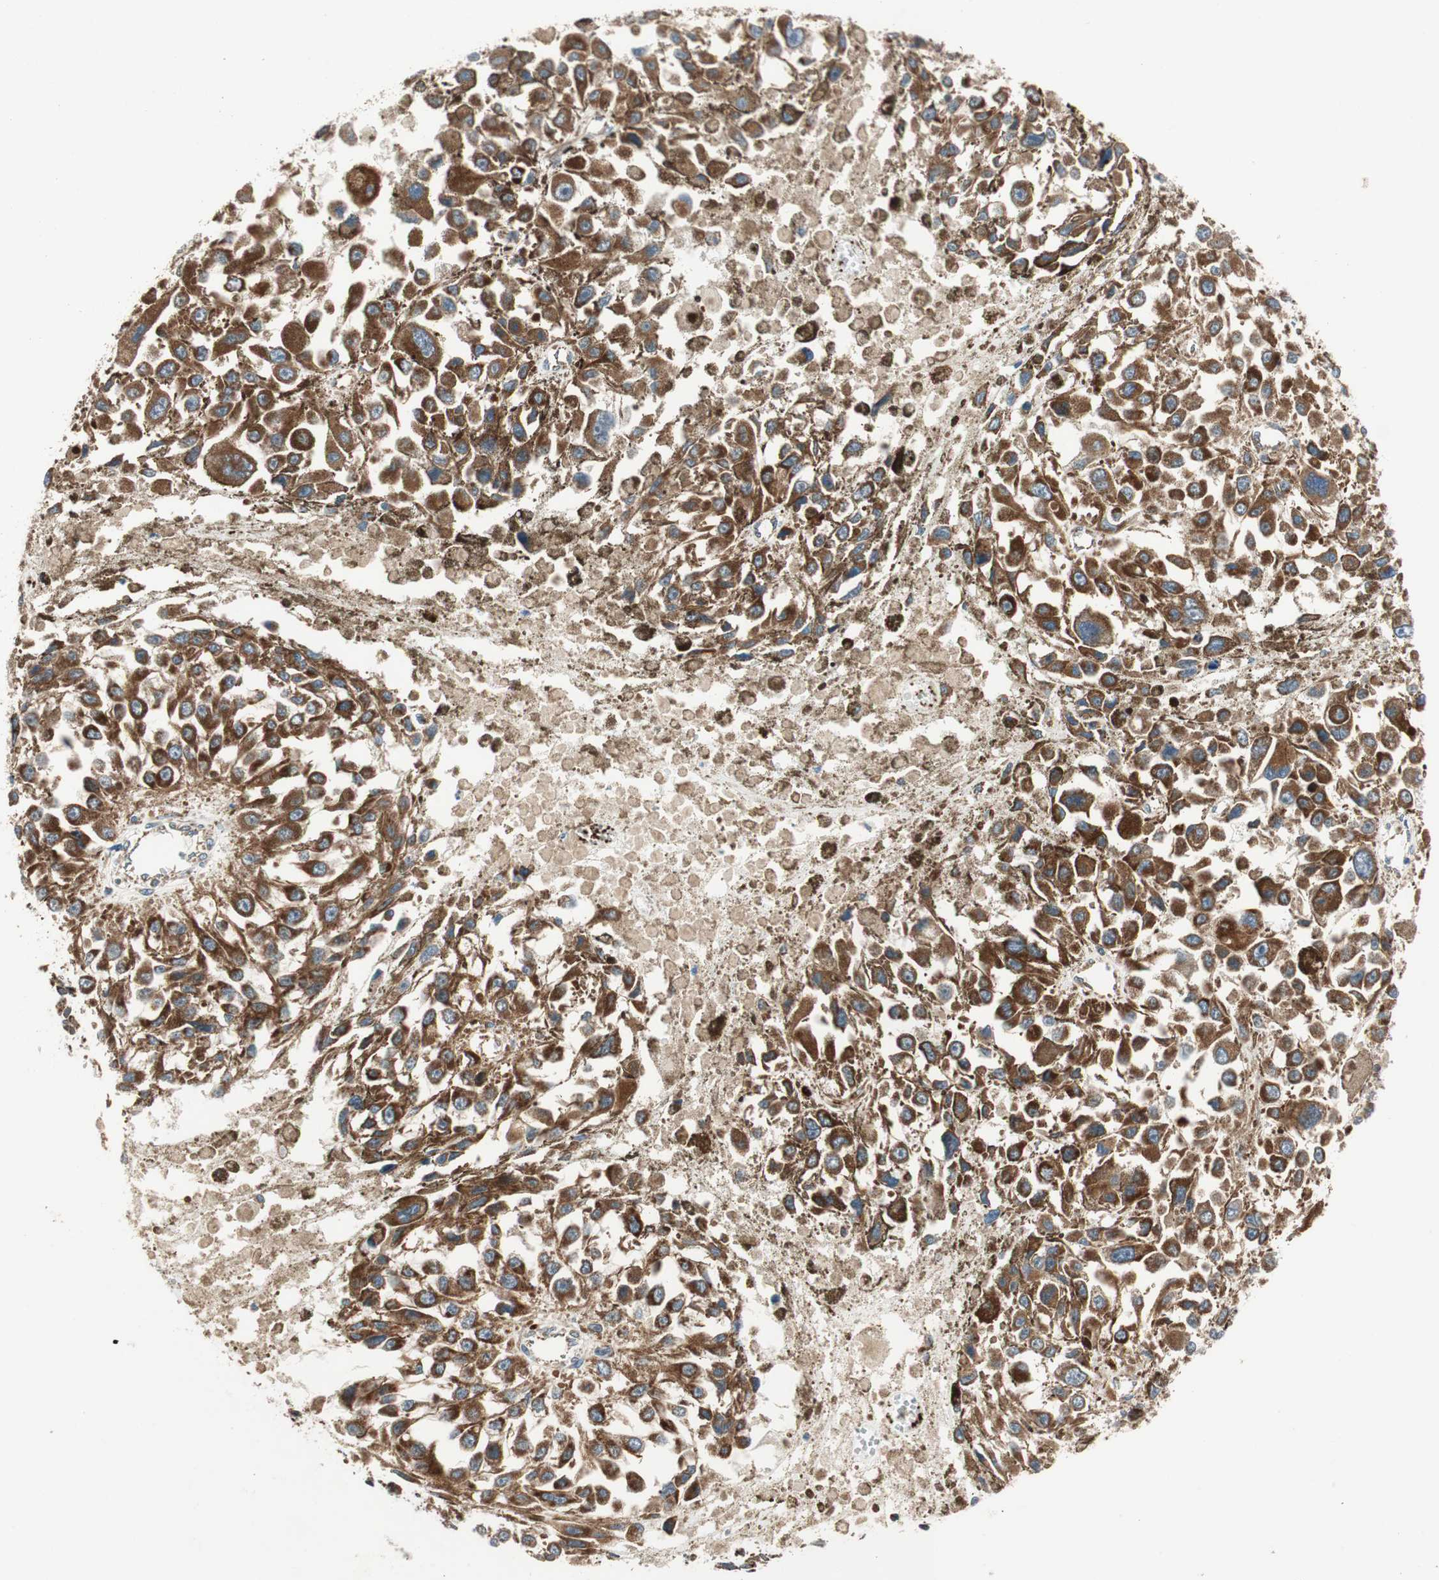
{"staining": {"intensity": "strong", "quantity": ">75%", "location": "cytoplasmic/membranous"}, "tissue": "melanoma", "cell_type": "Tumor cells", "image_type": "cancer", "snomed": [{"axis": "morphology", "description": "Malignant melanoma, Metastatic site"}, {"axis": "topography", "description": "Lymph node"}], "caption": "Immunohistochemical staining of melanoma exhibits high levels of strong cytoplasmic/membranous staining in about >75% of tumor cells. (DAB IHC, brown staining for protein, blue staining for nuclei).", "gene": "AKAP1", "patient": {"sex": "male", "age": 59}}